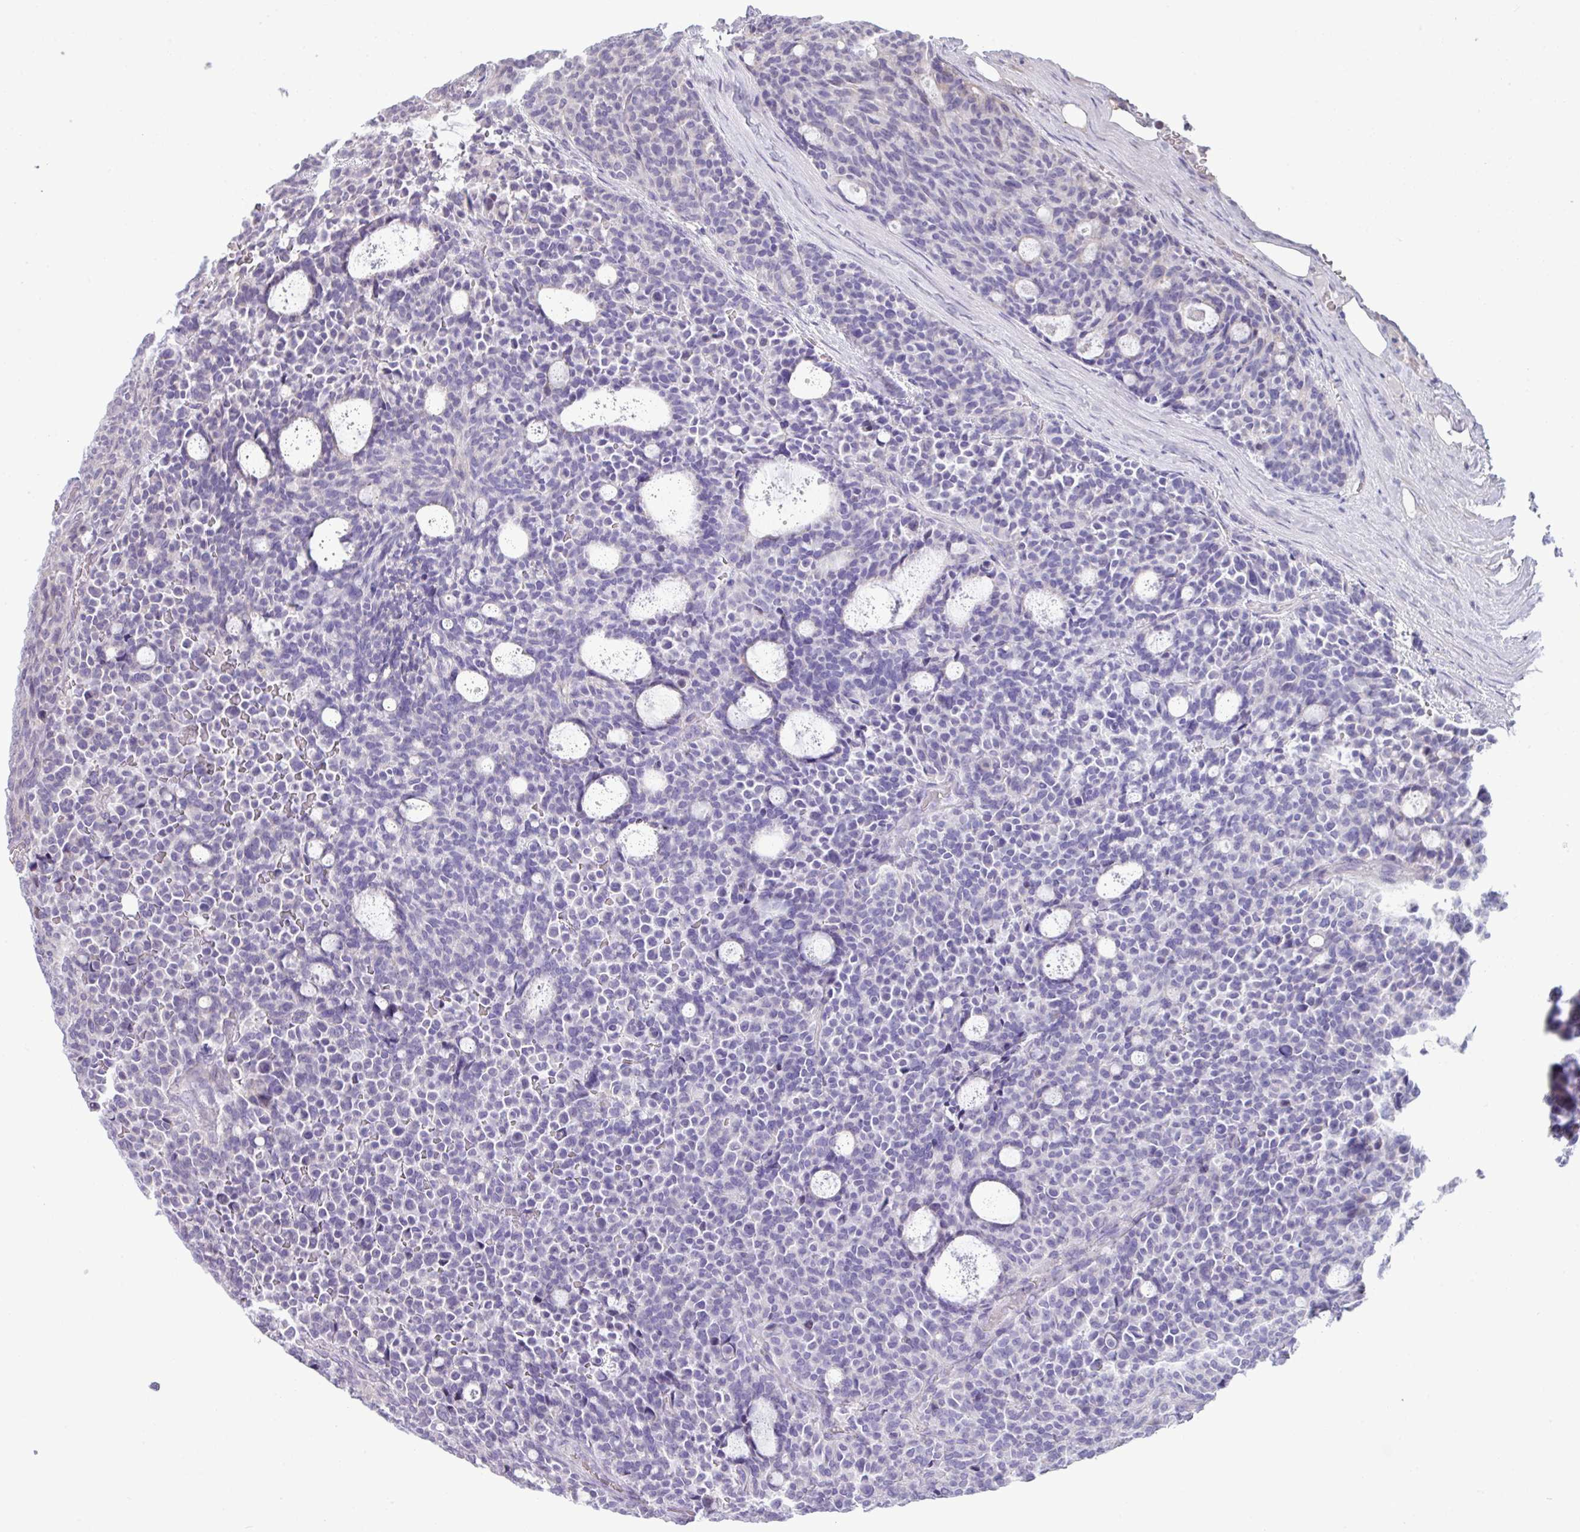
{"staining": {"intensity": "negative", "quantity": "none", "location": "none"}, "tissue": "carcinoid", "cell_type": "Tumor cells", "image_type": "cancer", "snomed": [{"axis": "morphology", "description": "Carcinoid, malignant, NOS"}, {"axis": "topography", "description": "Pancreas"}], "caption": "A high-resolution image shows IHC staining of carcinoid (malignant), which demonstrates no significant staining in tumor cells.", "gene": "IRGC", "patient": {"sex": "female", "age": 54}}